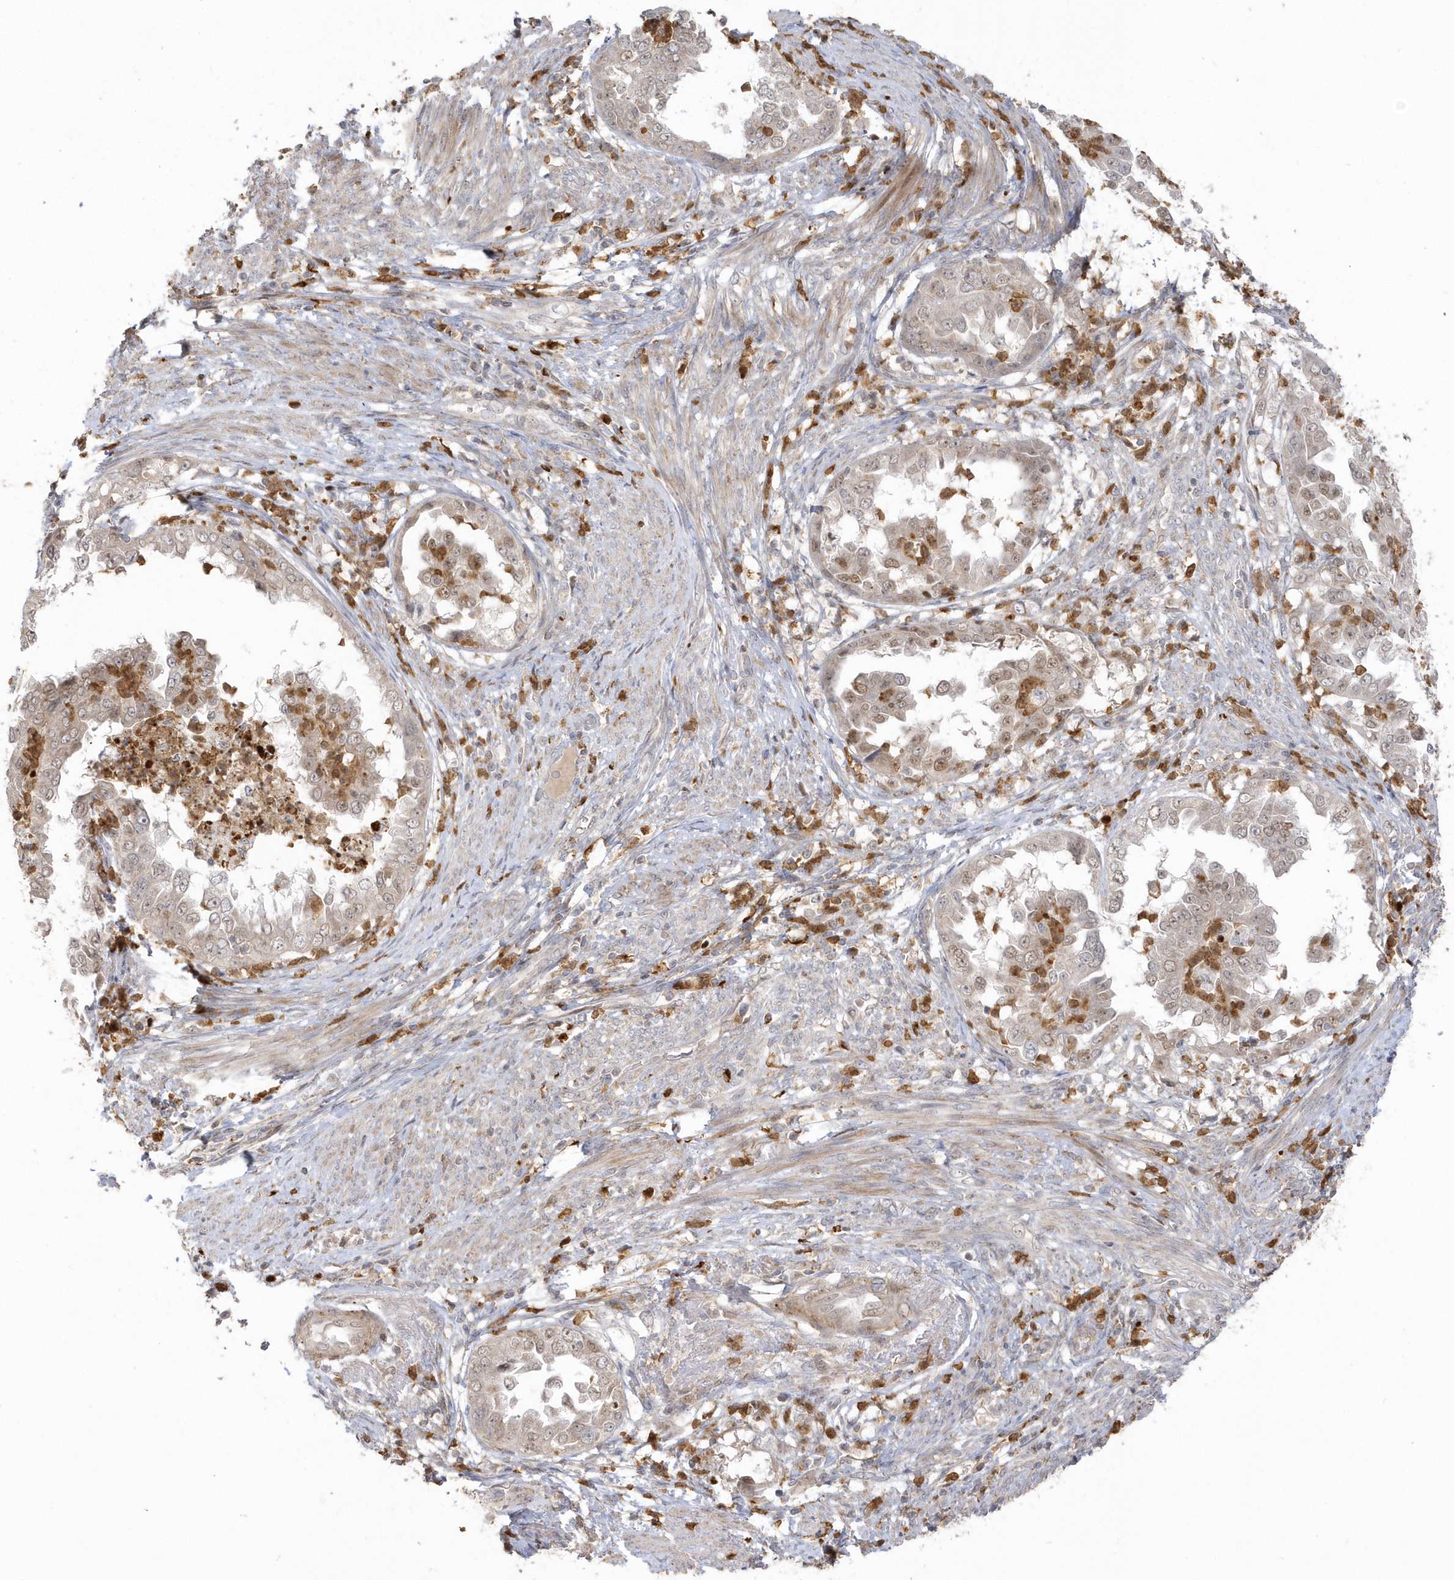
{"staining": {"intensity": "weak", "quantity": "<25%", "location": "nuclear"}, "tissue": "endometrial cancer", "cell_type": "Tumor cells", "image_type": "cancer", "snomed": [{"axis": "morphology", "description": "Adenocarcinoma, NOS"}, {"axis": "topography", "description": "Endometrium"}], "caption": "Protein analysis of endometrial adenocarcinoma shows no significant positivity in tumor cells. Nuclei are stained in blue.", "gene": "NAF1", "patient": {"sex": "female", "age": 85}}